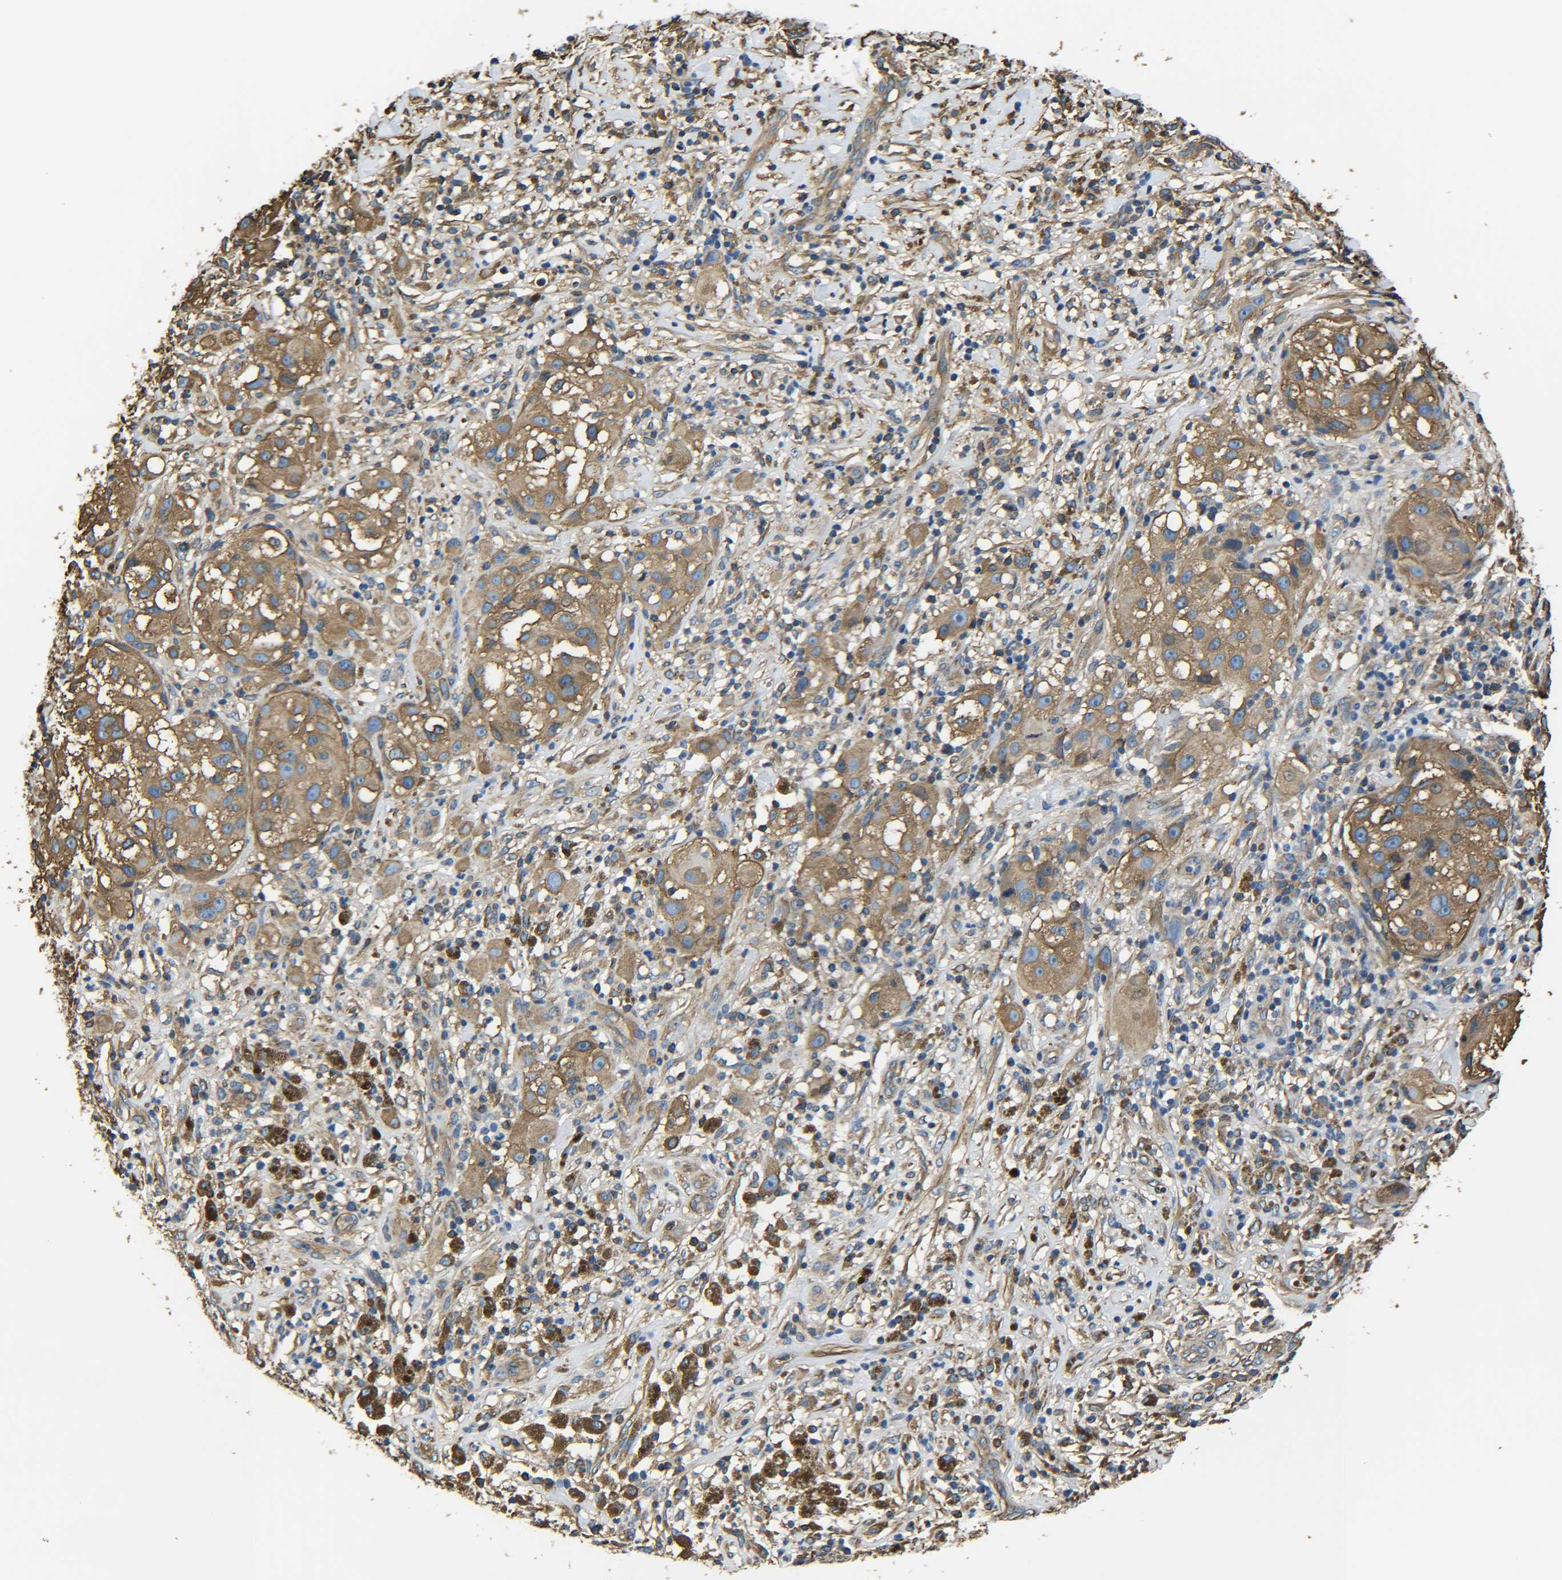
{"staining": {"intensity": "moderate", "quantity": ">75%", "location": "cytoplasmic/membranous"}, "tissue": "melanoma", "cell_type": "Tumor cells", "image_type": "cancer", "snomed": [{"axis": "morphology", "description": "Necrosis, NOS"}, {"axis": "morphology", "description": "Malignant melanoma, NOS"}, {"axis": "topography", "description": "Skin"}], "caption": "IHC (DAB (3,3'-diaminobenzidine)) staining of human malignant melanoma demonstrates moderate cytoplasmic/membranous protein positivity in approximately >75% of tumor cells.", "gene": "TUBB", "patient": {"sex": "female", "age": 87}}